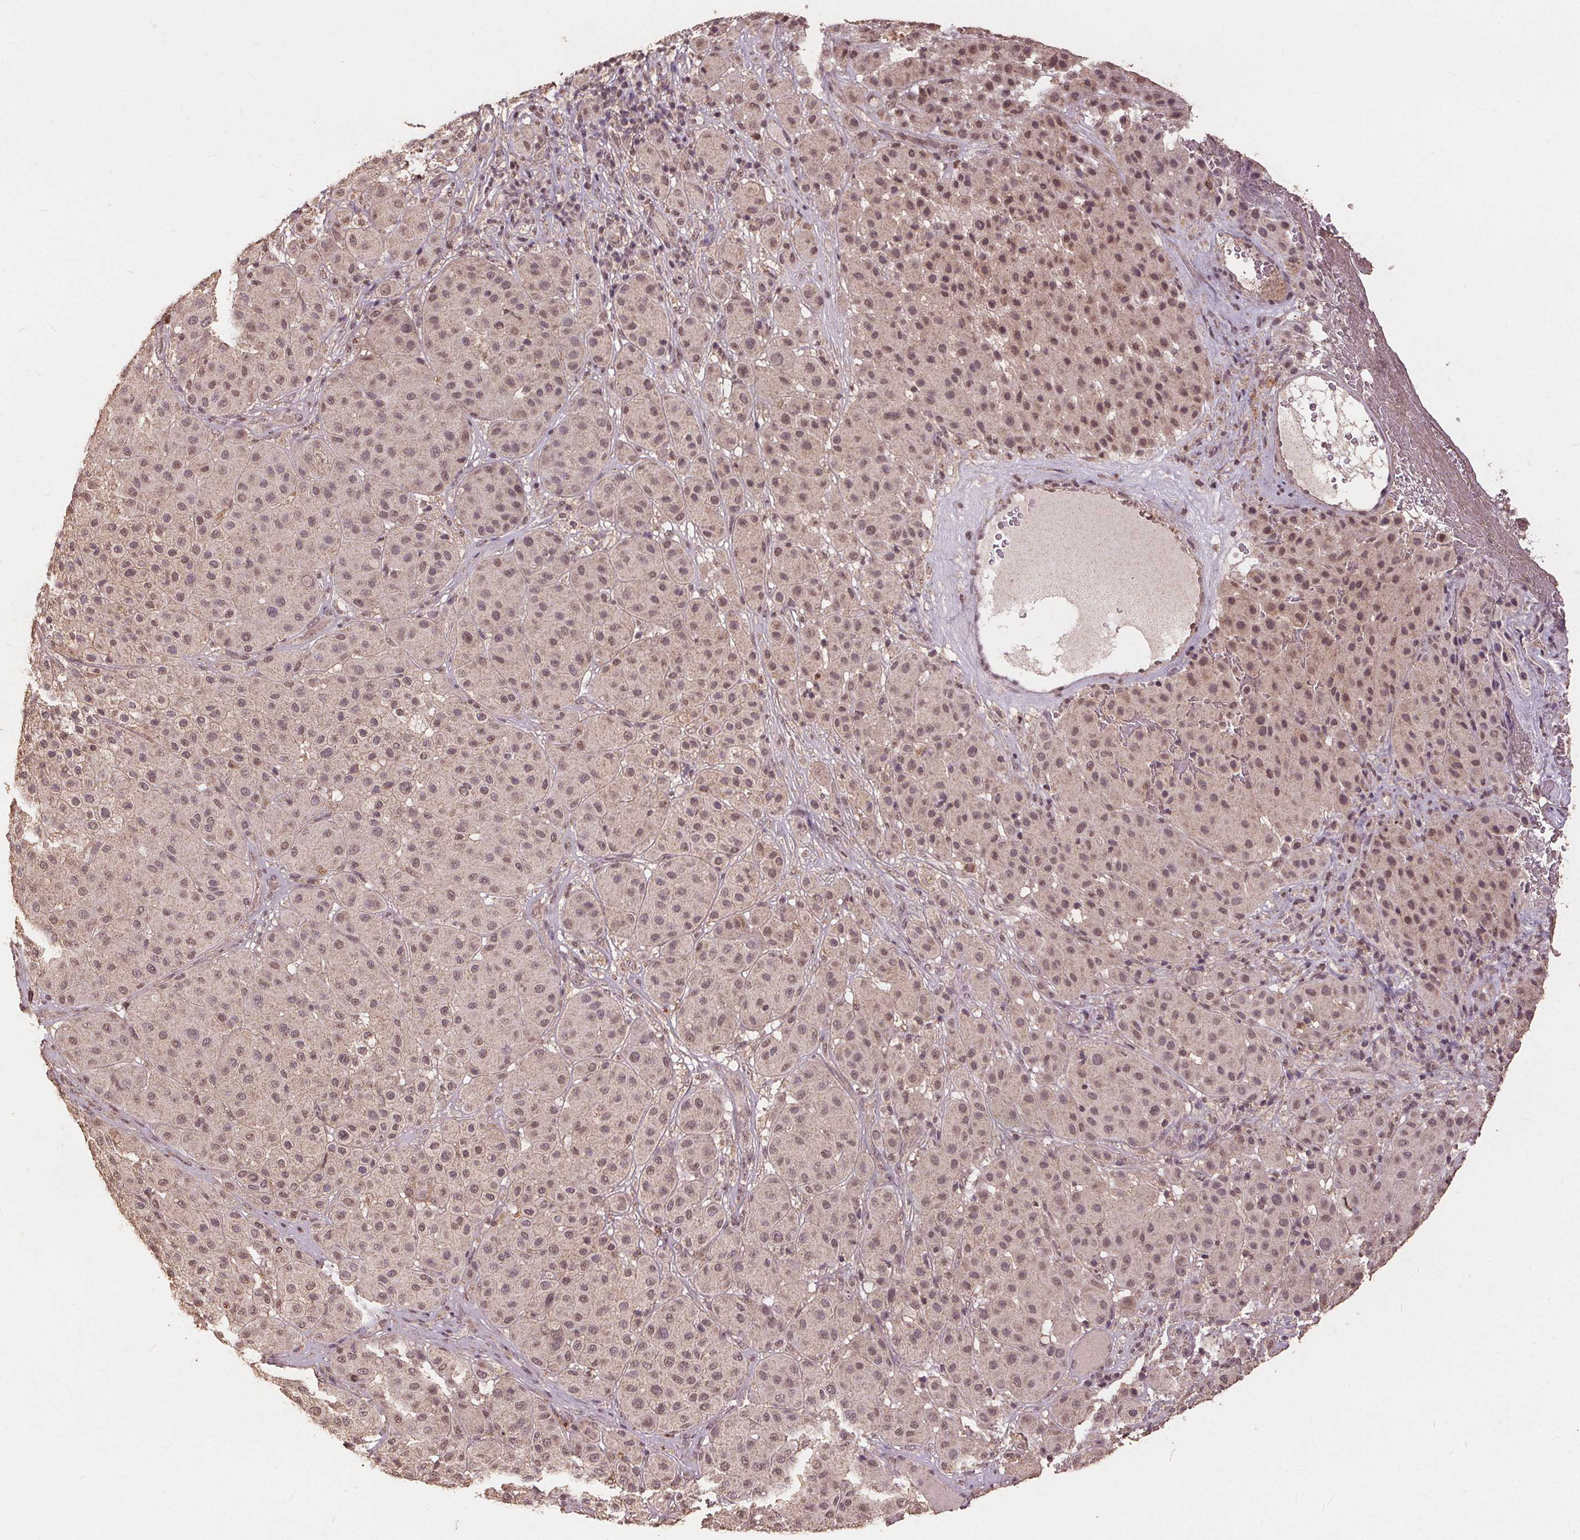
{"staining": {"intensity": "weak", "quantity": "25%-75%", "location": "nuclear"}, "tissue": "melanoma", "cell_type": "Tumor cells", "image_type": "cancer", "snomed": [{"axis": "morphology", "description": "Malignant melanoma, Metastatic site"}, {"axis": "topography", "description": "Smooth muscle"}], "caption": "DAB (3,3'-diaminobenzidine) immunohistochemical staining of human melanoma reveals weak nuclear protein expression in approximately 25%-75% of tumor cells.", "gene": "DSG3", "patient": {"sex": "male", "age": 41}}